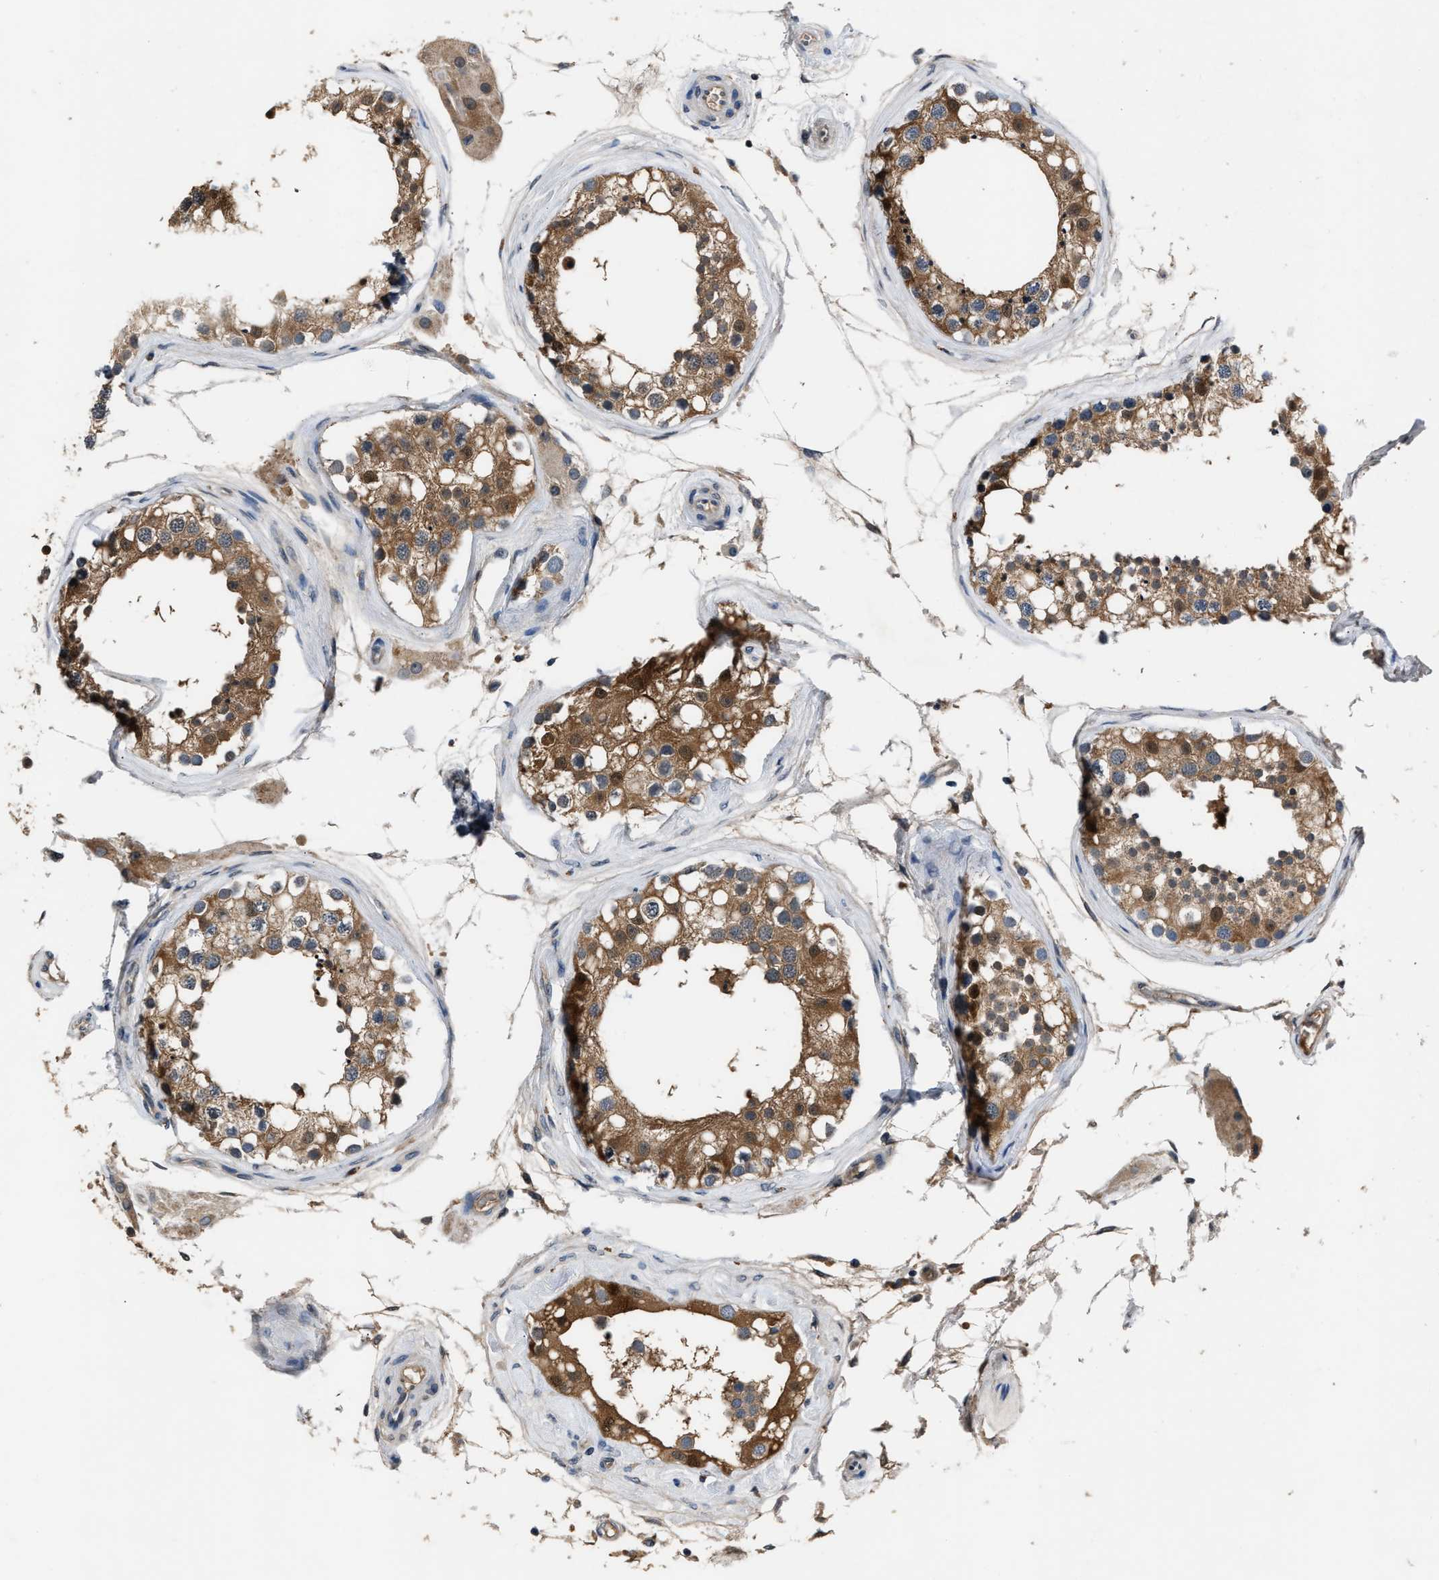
{"staining": {"intensity": "moderate", "quantity": ">75%", "location": "cytoplasmic/membranous"}, "tissue": "testis", "cell_type": "Cells in seminiferous ducts", "image_type": "normal", "snomed": [{"axis": "morphology", "description": "Normal tissue, NOS"}, {"axis": "topography", "description": "Testis"}], "caption": "Immunohistochemistry image of benign testis stained for a protein (brown), which exhibits medium levels of moderate cytoplasmic/membranous positivity in about >75% of cells in seminiferous ducts.", "gene": "TP53I3", "patient": {"sex": "male", "age": 68}}